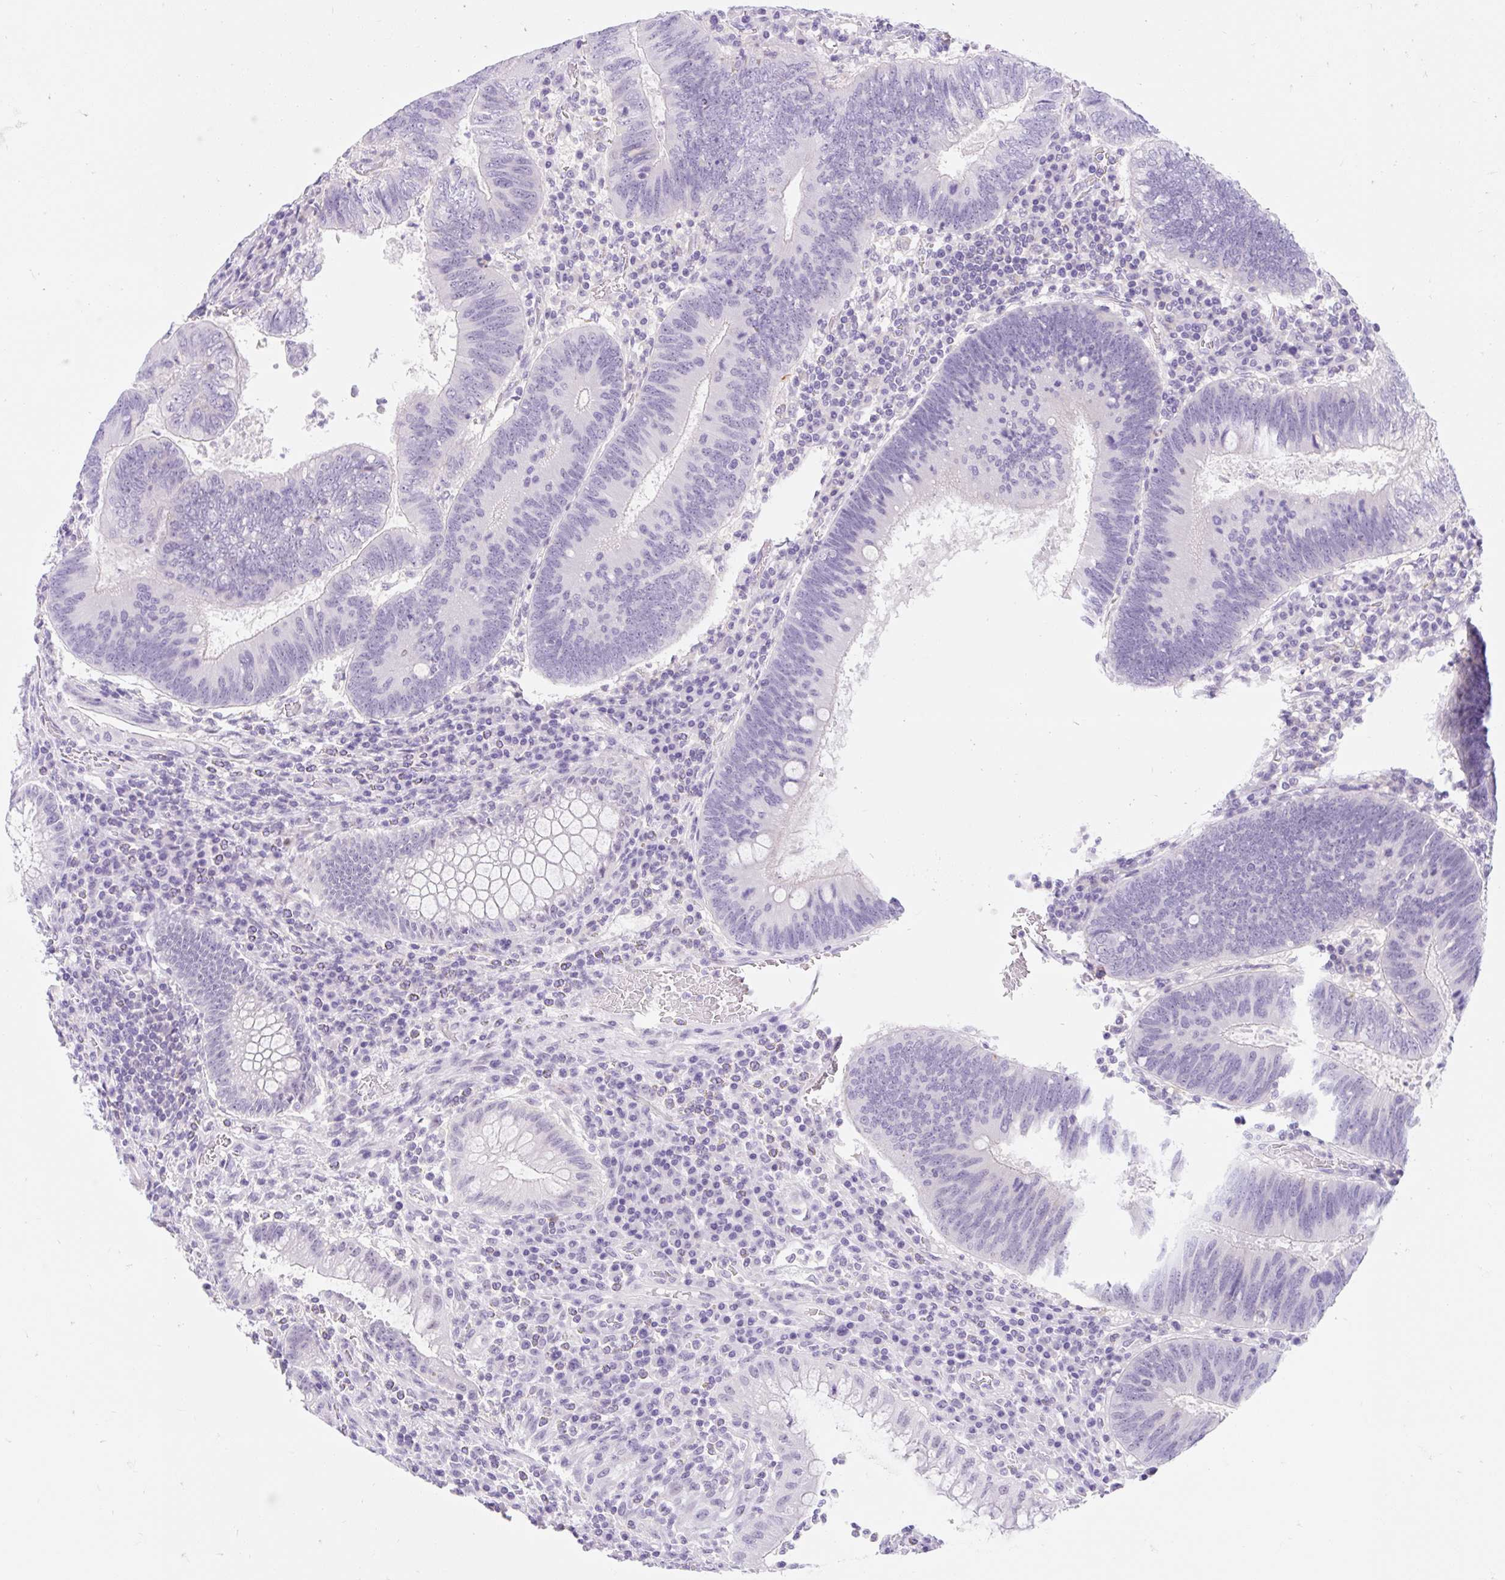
{"staining": {"intensity": "negative", "quantity": "none", "location": "none"}, "tissue": "colorectal cancer", "cell_type": "Tumor cells", "image_type": "cancer", "snomed": [{"axis": "morphology", "description": "Adenocarcinoma, NOS"}, {"axis": "topography", "description": "Colon"}], "caption": "This is an IHC micrograph of human colorectal adenocarcinoma. There is no staining in tumor cells.", "gene": "SLC28A1", "patient": {"sex": "male", "age": 67}}